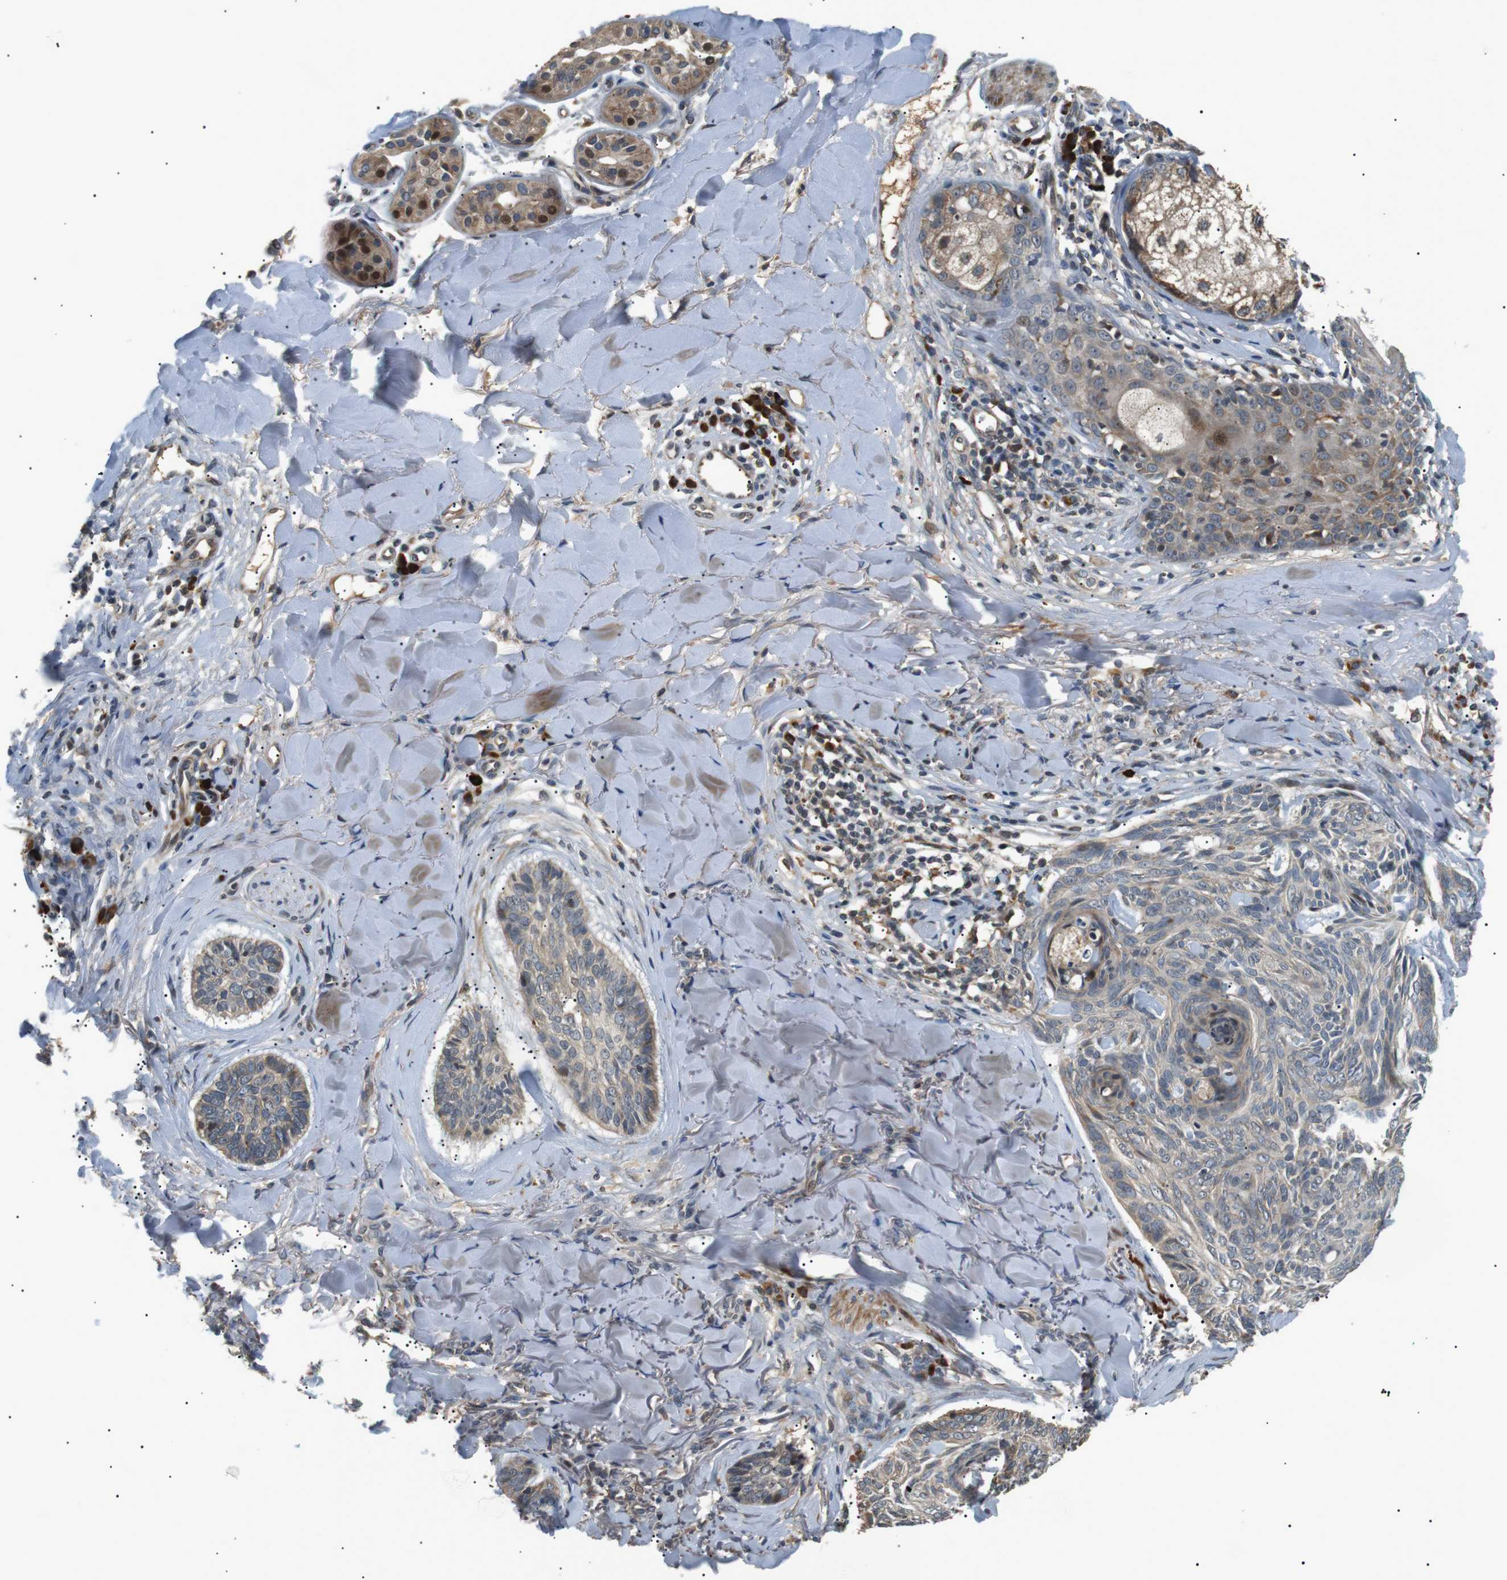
{"staining": {"intensity": "negative", "quantity": "none", "location": "none"}, "tissue": "skin cancer", "cell_type": "Tumor cells", "image_type": "cancer", "snomed": [{"axis": "morphology", "description": "Basal cell carcinoma"}, {"axis": "topography", "description": "Skin"}], "caption": "An immunohistochemistry (IHC) image of skin cancer (basal cell carcinoma) is shown. There is no staining in tumor cells of skin cancer (basal cell carcinoma).", "gene": "HSPA13", "patient": {"sex": "male", "age": 43}}